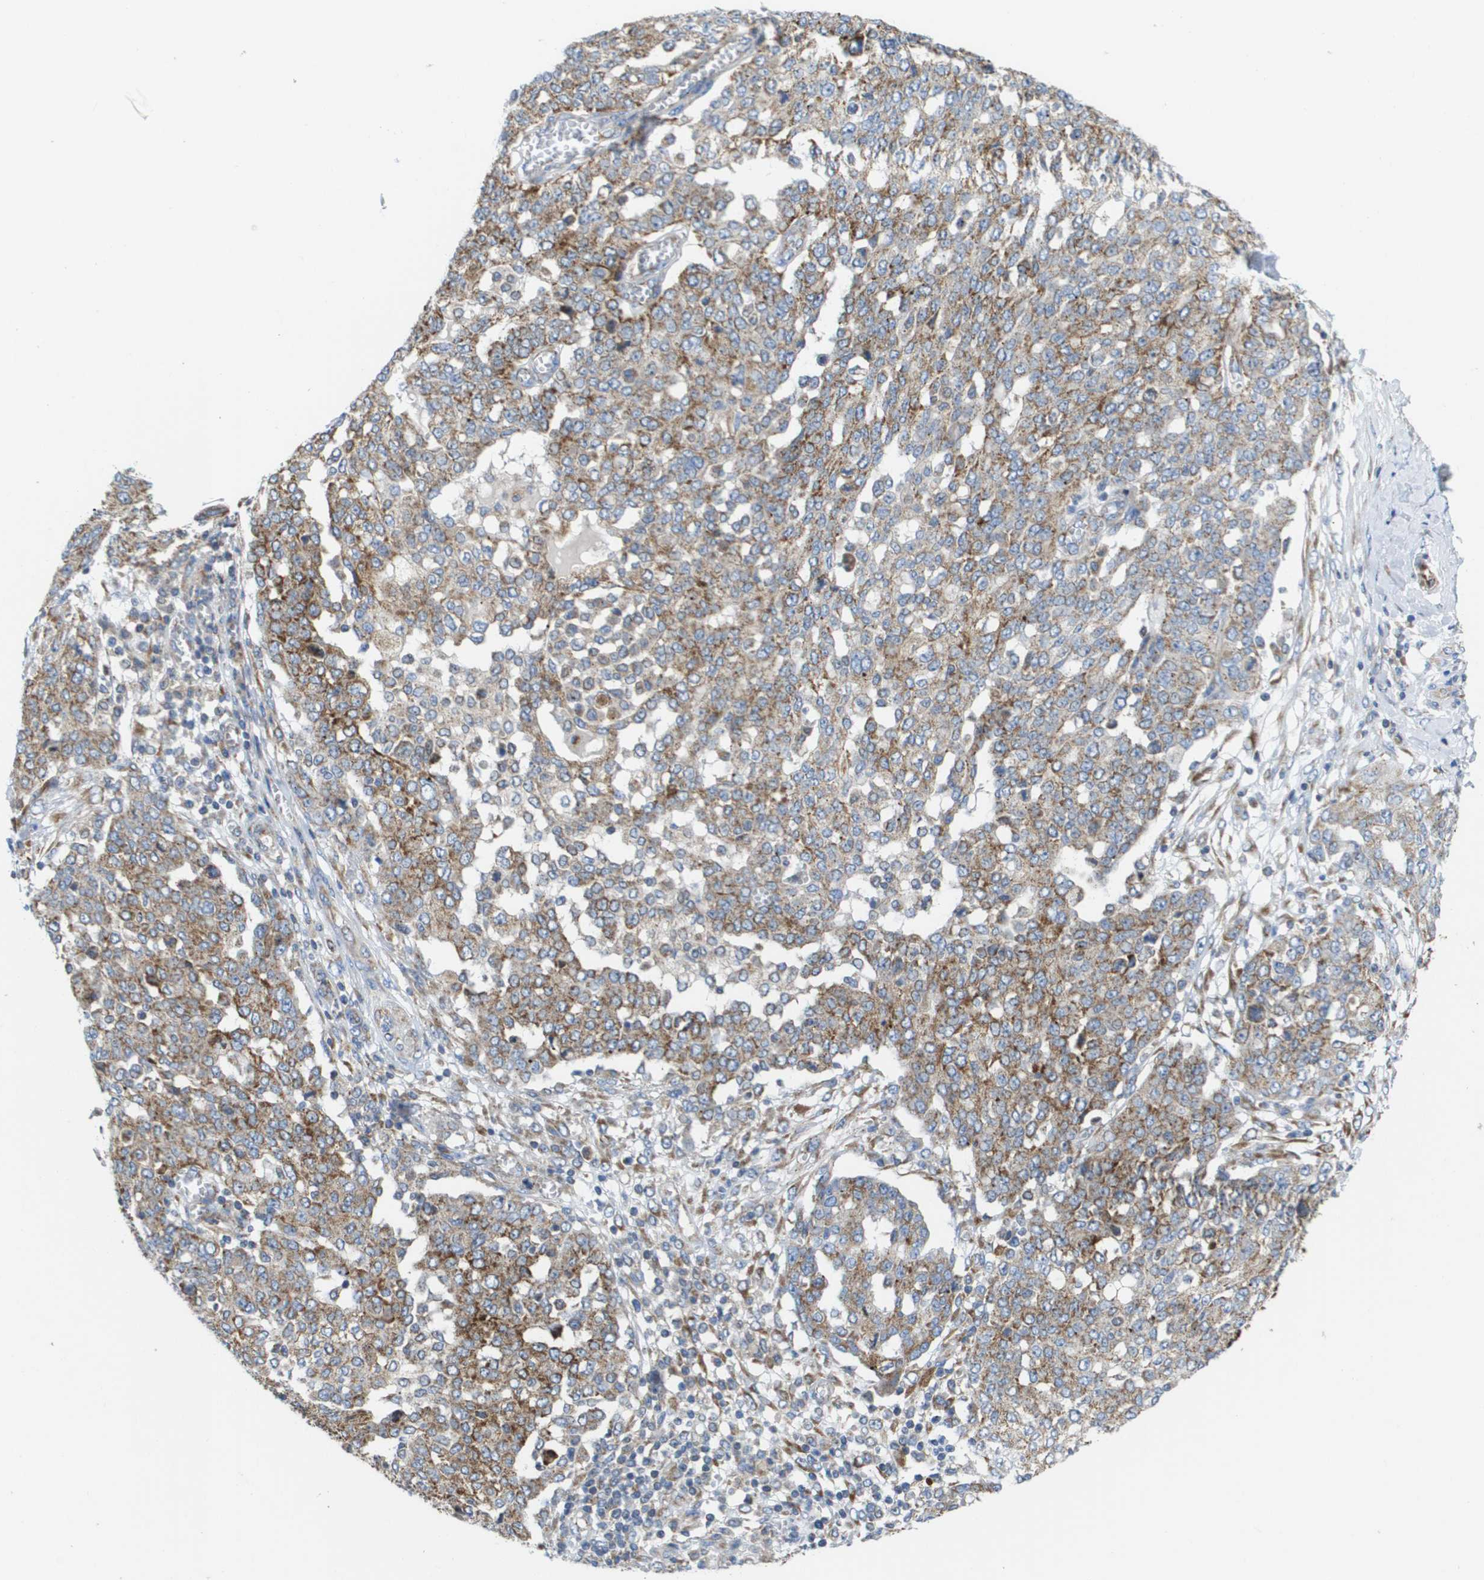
{"staining": {"intensity": "moderate", "quantity": ">75%", "location": "cytoplasmic/membranous"}, "tissue": "ovarian cancer", "cell_type": "Tumor cells", "image_type": "cancer", "snomed": [{"axis": "morphology", "description": "Cystadenocarcinoma, serous, NOS"}, {"axis": "topography", "description": "Soft tissue"}, {"axis": "topography", "description": "Ovary"}], "caption": "Ovarian cancer (serous cystadenocarcinoma) stained for a protein (brown) demonstrates moderate cytoplasmic/membranous positive expression in approximately >75% of tumor cells.", "gene": "FIS1", "patient": {"sex": "female", "age": 57}}